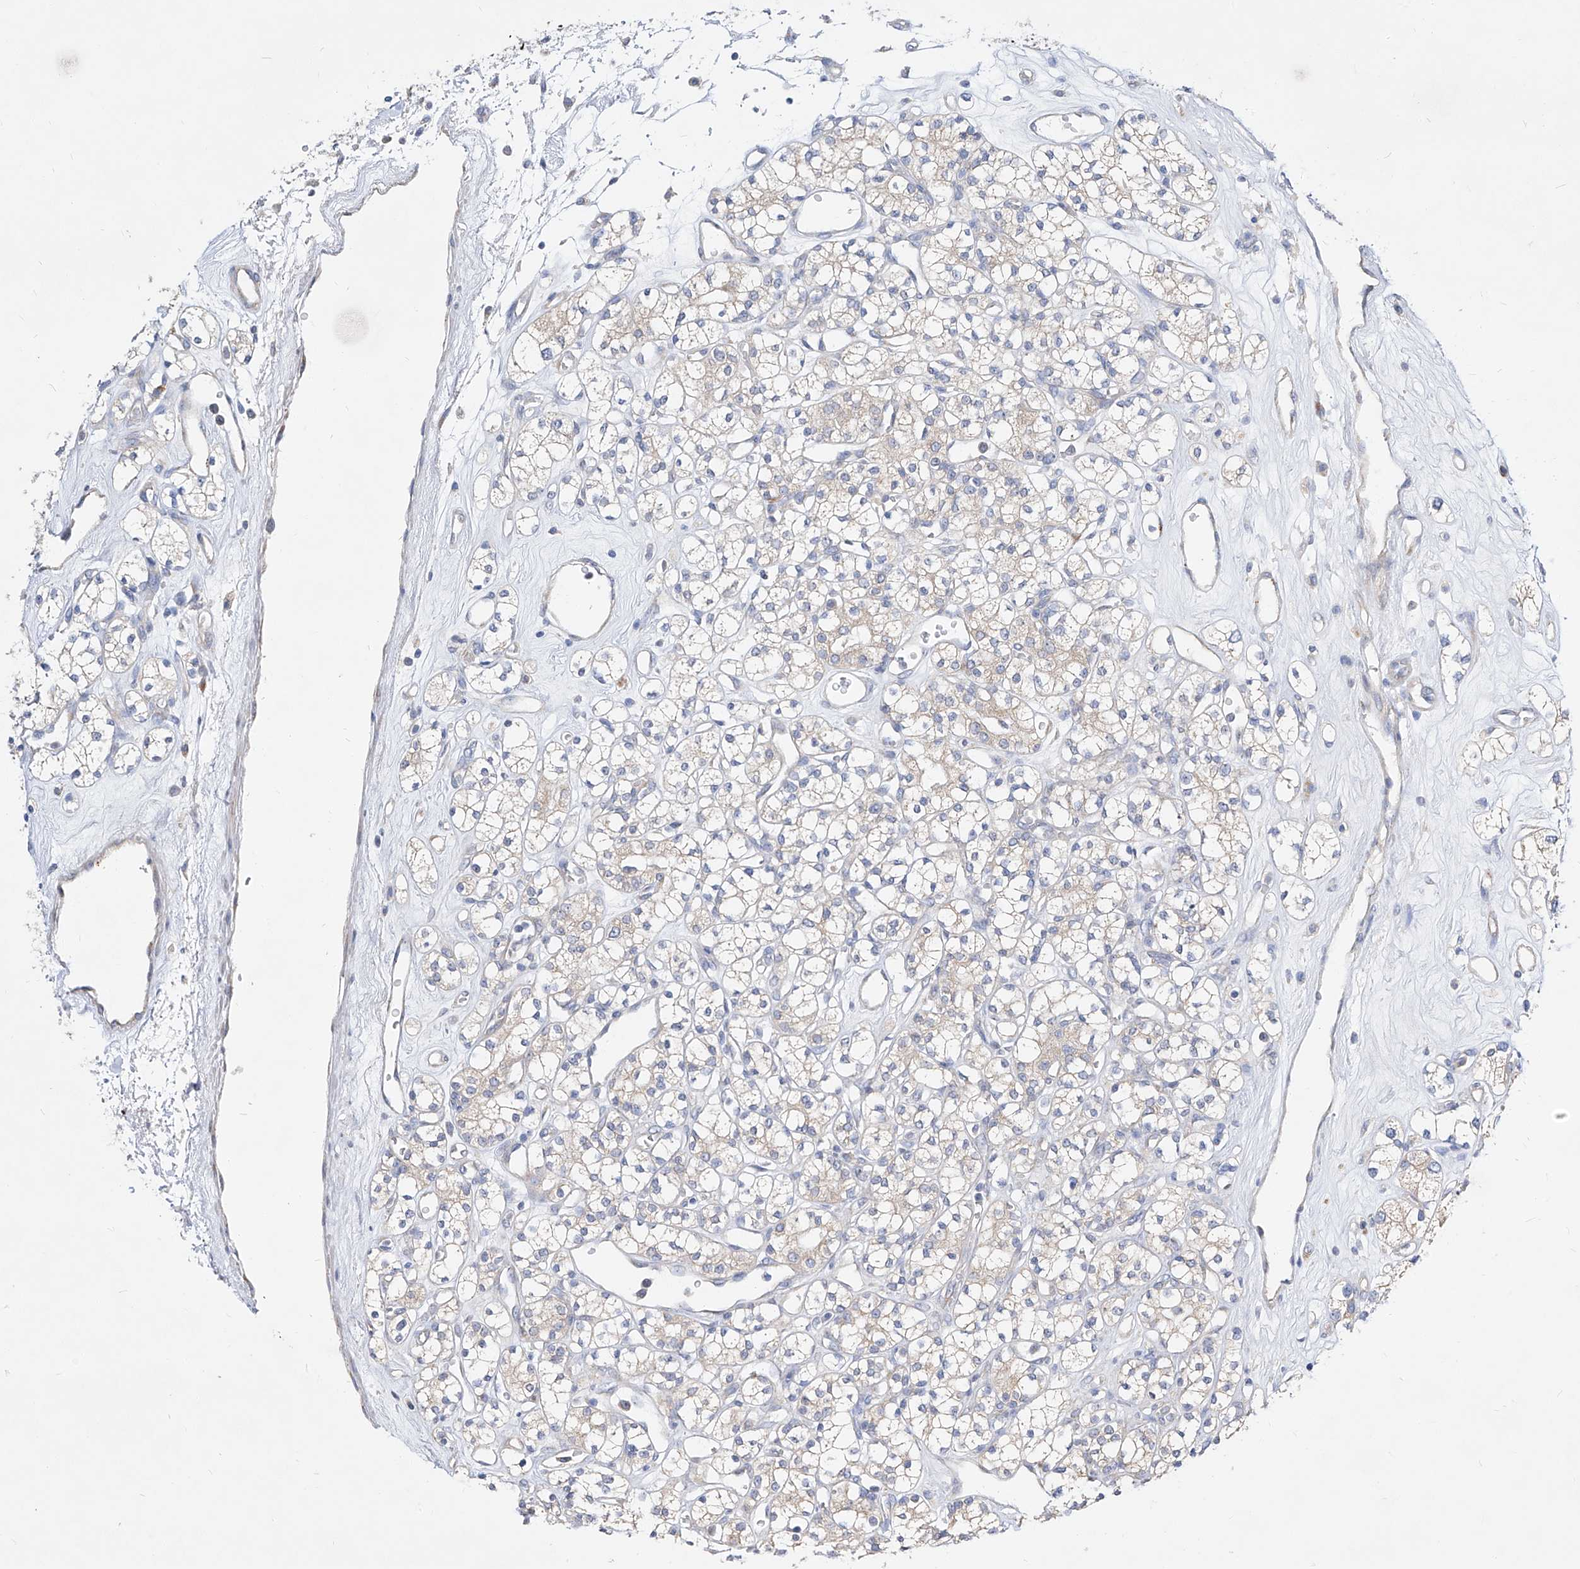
{"staining": {"intensity": "negative", "quantity": "none", "location": "none"}, "tissue": "renal cancer", "cell_type": "Tumor cells", "image_type": "cancer", "snomed": [{"axis": "morphology", "description": "Adenocarcinoma, NOS"}, {"axis": "topography", "description": "Kidney"}], "caption": "Micrograph shows no protein positivity in tumor cells of adenocarcinoma (renal) tissue. (DAB IHC with hematoxylin counter stain).", "gene": "UFL1", "patient": {"sex": "male", "age": 77}}